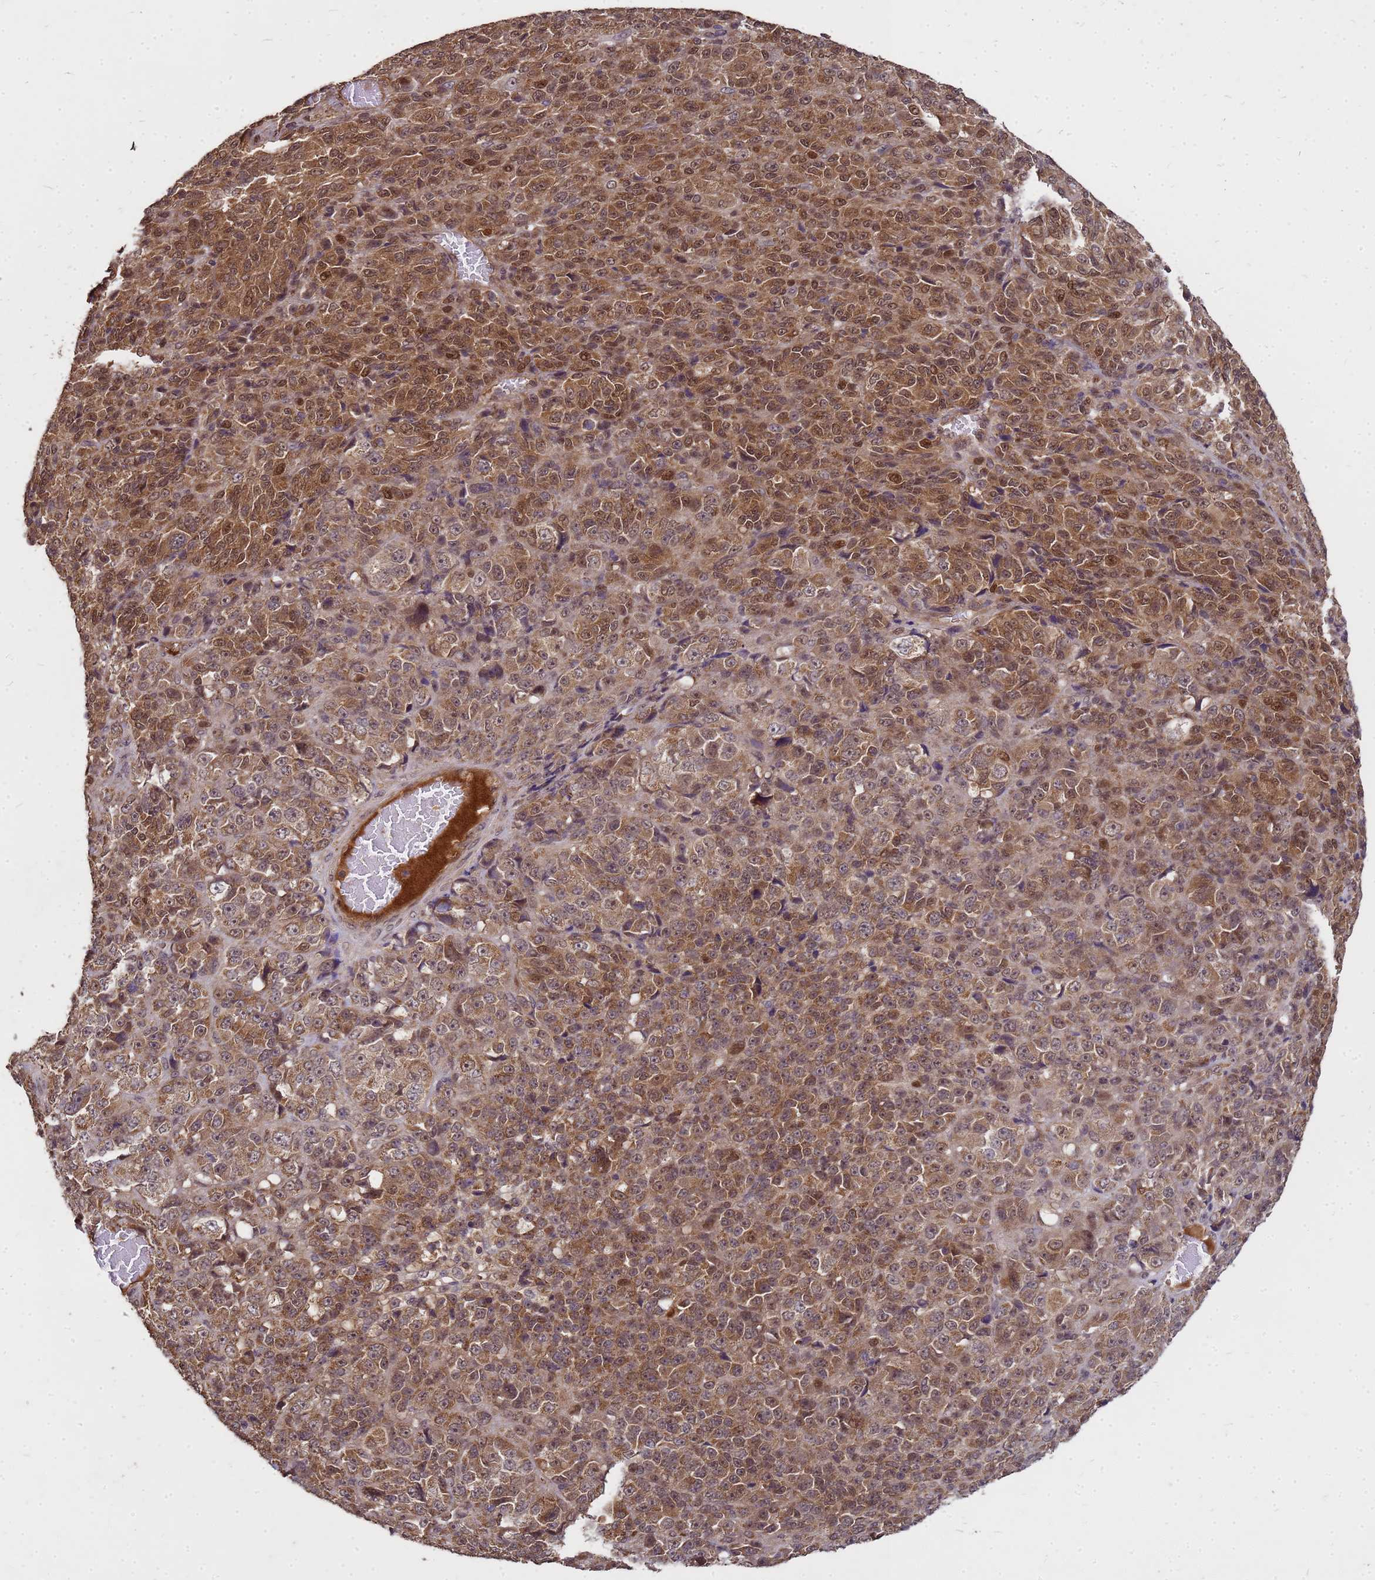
{"staining": {"intensity": "moderate", "quantity": ">75%", "location": "cytoplasmic/membranous,nuclear"}, "tissue": "melanoma", "cell_type": "Tumor cells", "image_type": "cancer", "snomed": [{"axis": "morphology", "description": "Malignant melanoma, Metastatic site"}, {"axis": "topography", "description": "Brain"}], "caption": "Approximately >75% of tumor cells in melanoma display moderate cytoplasmic/membranous and nuclear protein positivity as visualized by brown immunohistochemical staining.", "gene": "CRBN", "patient": {"sex": "female", "age": 56}}